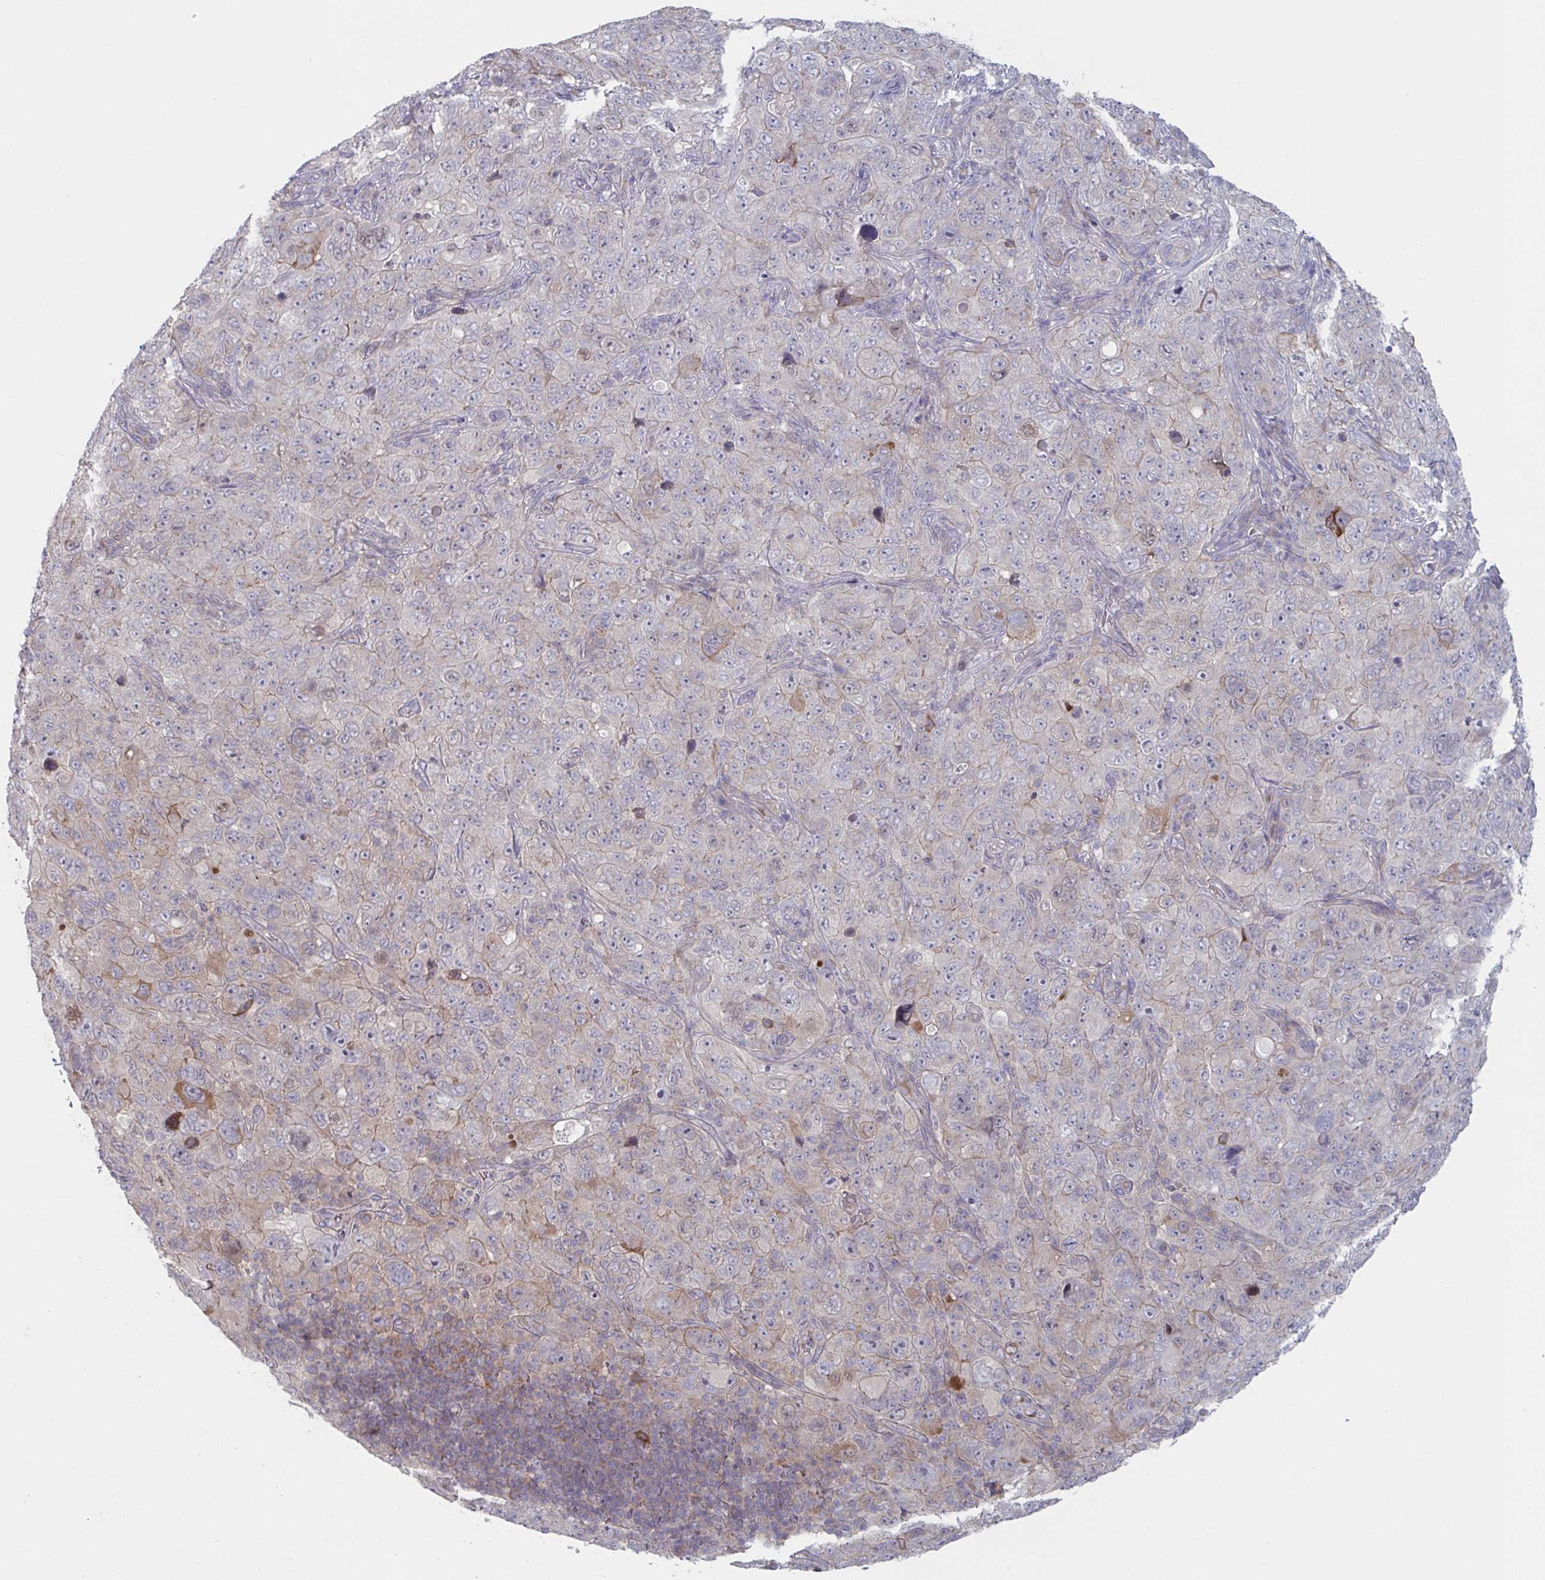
{"staining": {"intensity": "moderate", "quantity": "<25%", "location": "cytoplasmic/membranous"}, "tissue": "pancreatic cancer", "cell_type": "Tumor cells", "image_type": "cancer", "snomed": [{"axis": "morphology", "description": "Adenocarcinoma, NOS"}, {"axis": "topography", "description": "Pancreas"}], "caption": "IHC photomicrograph of neoplastic tissue: pancreatic cancer (adenocarcinoma) stained using immunohistochemistry exhibits low levels of moderate protein expression localized specifically in the cytoplasmic/membranous of tumor cells, appearing as a cytoplasmic/membranous brown color.", "gene": "STK26", "patient": {"sex": "male", "age": 68}}